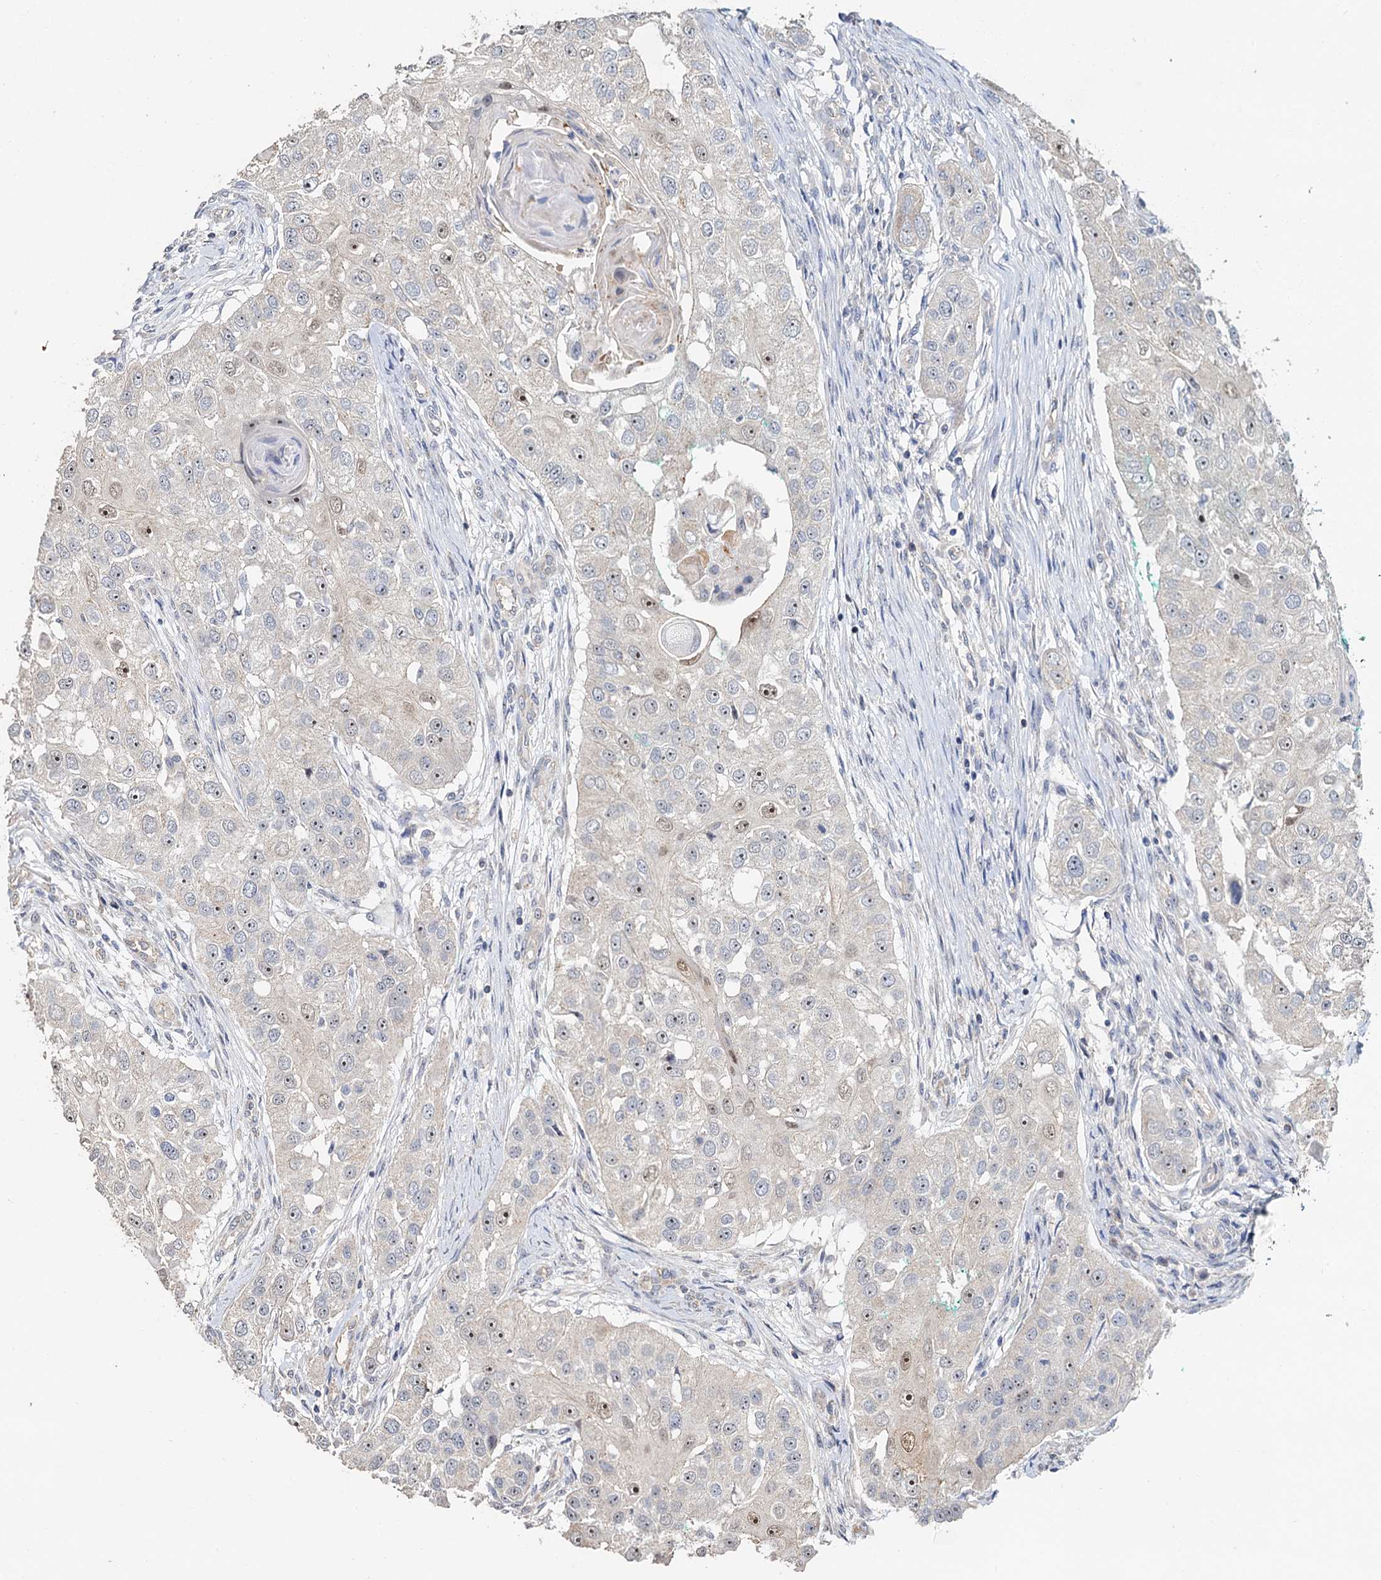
{"staining": {"intensity": "moderate", "quantity": "<25%", "location": "nuclear"}, "tissue": "head and neck cancer", "cell_type": "Tumor cells", "image_type": "cancer", "snomed": [{"axis": "morphology", "description": "Normal tissue, NOS"}, {"axis": "morphology", "description": "Squamous cell carcinoma, NOS"}, {"axis": "topography", "description": "Skeletal muscle"}, {"axis": "topography", "description": "Head-Neck"}], "caption": "IHC of head and neck squamous cell carcinoma displays low levels of moderate nuclear positivity in about <25% of tumor cells.", "gene": "C2CD3", "patient": {"sex": "male", "age": 51}}